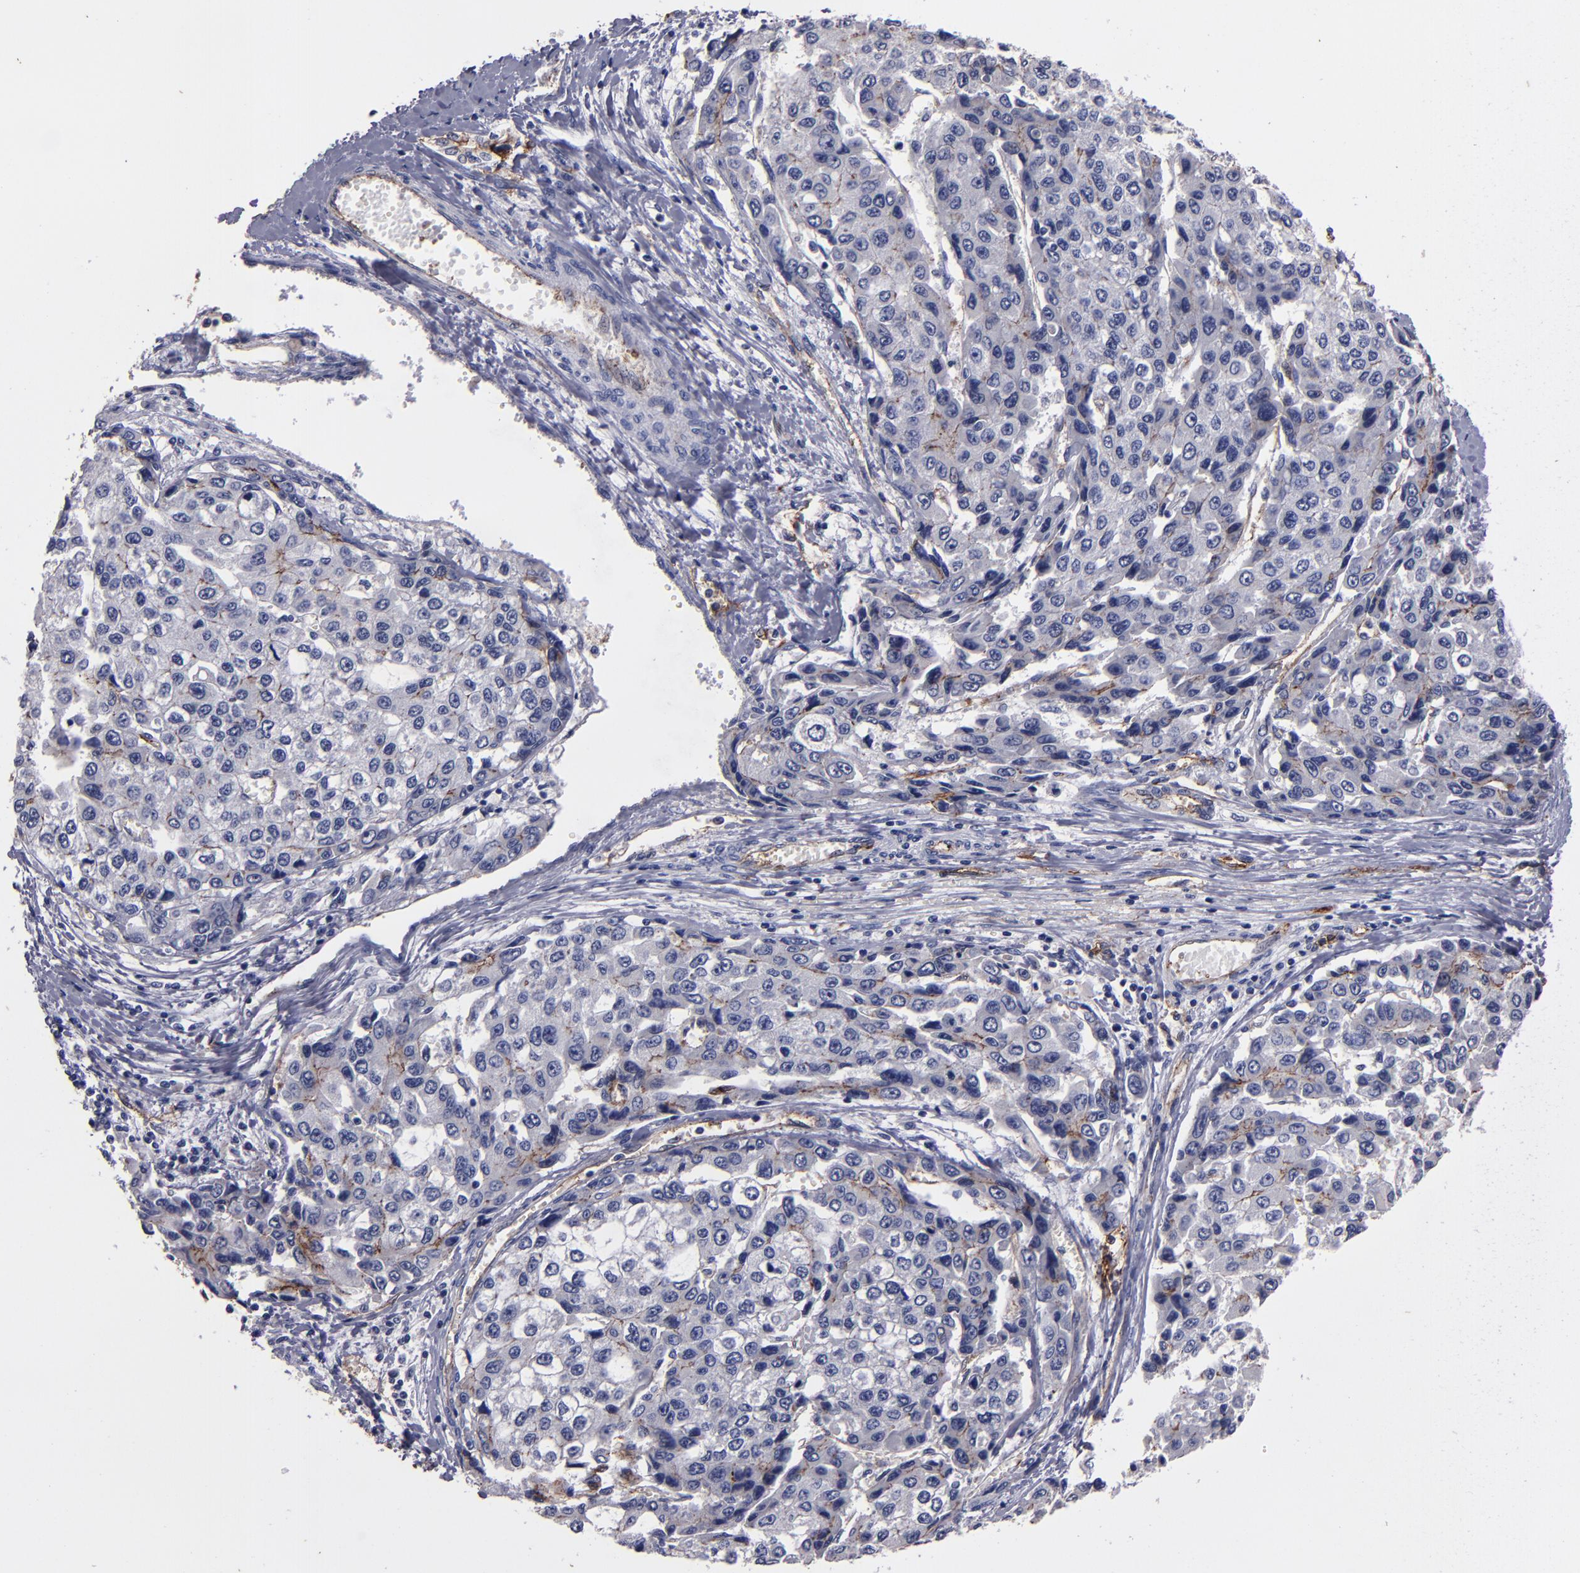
{"staining": {"intensity": "moderate", "quantity": "<25%", "location": "cytoplasmic/membranous"}, "tissue": "liver cancer", "cell_type": "Tumor cells", "image_type": "cancer", "snomed": [{"axis": "morphology", "description": "Carcinoma, Hepatocellular, NOS"}, {"axis": "topography", "description": "Liver"}], "caption": "Protein expression analysis of human liver cancer reveals moderate cytoplasmic/membranous positivity in approximately <25% of tumor cells.", "gene": "CLDN5", "patient": {"sex": "female", "age": 66}}